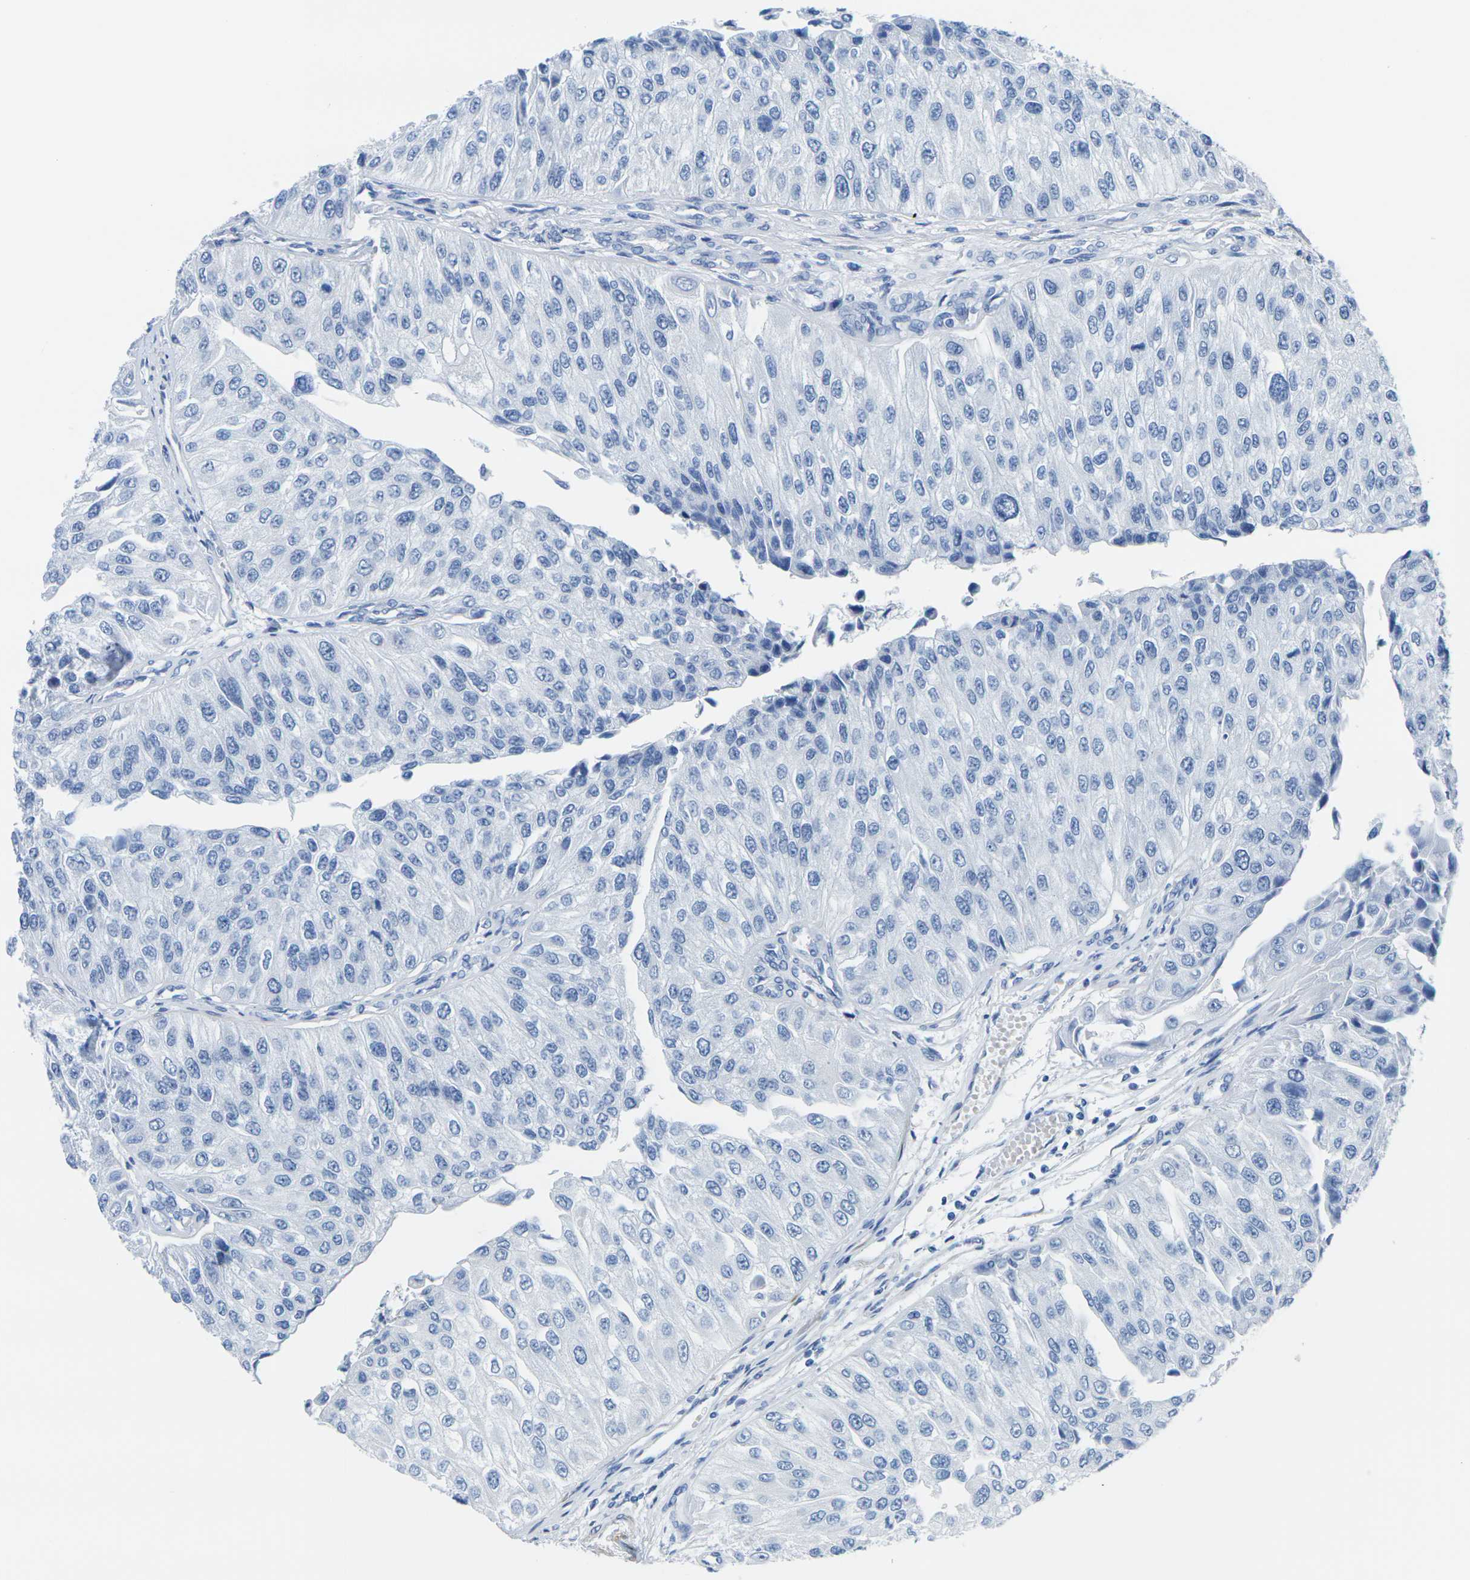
{"staining": {"intensity": "negative", "quantity": "none", "location": "none"}, "tissue": "urothelial cancer", "cell_type": "Tumor cells", "image_type": "cancer", "snomed": [{"axis": "morphology", "description": "Urothelial carcinoma, High grade"}, {"axis": "topography", "description": "Kidney"}, {"axis": "topography", "description": "Urinary bladder"}], "caption": "Human urothelial cancer stained for a protein using immunohistochemistry (IHC) displays no expression in tumor cells.", "gene": "CNN1", "patient": {"sex": "male", "age": 77}}